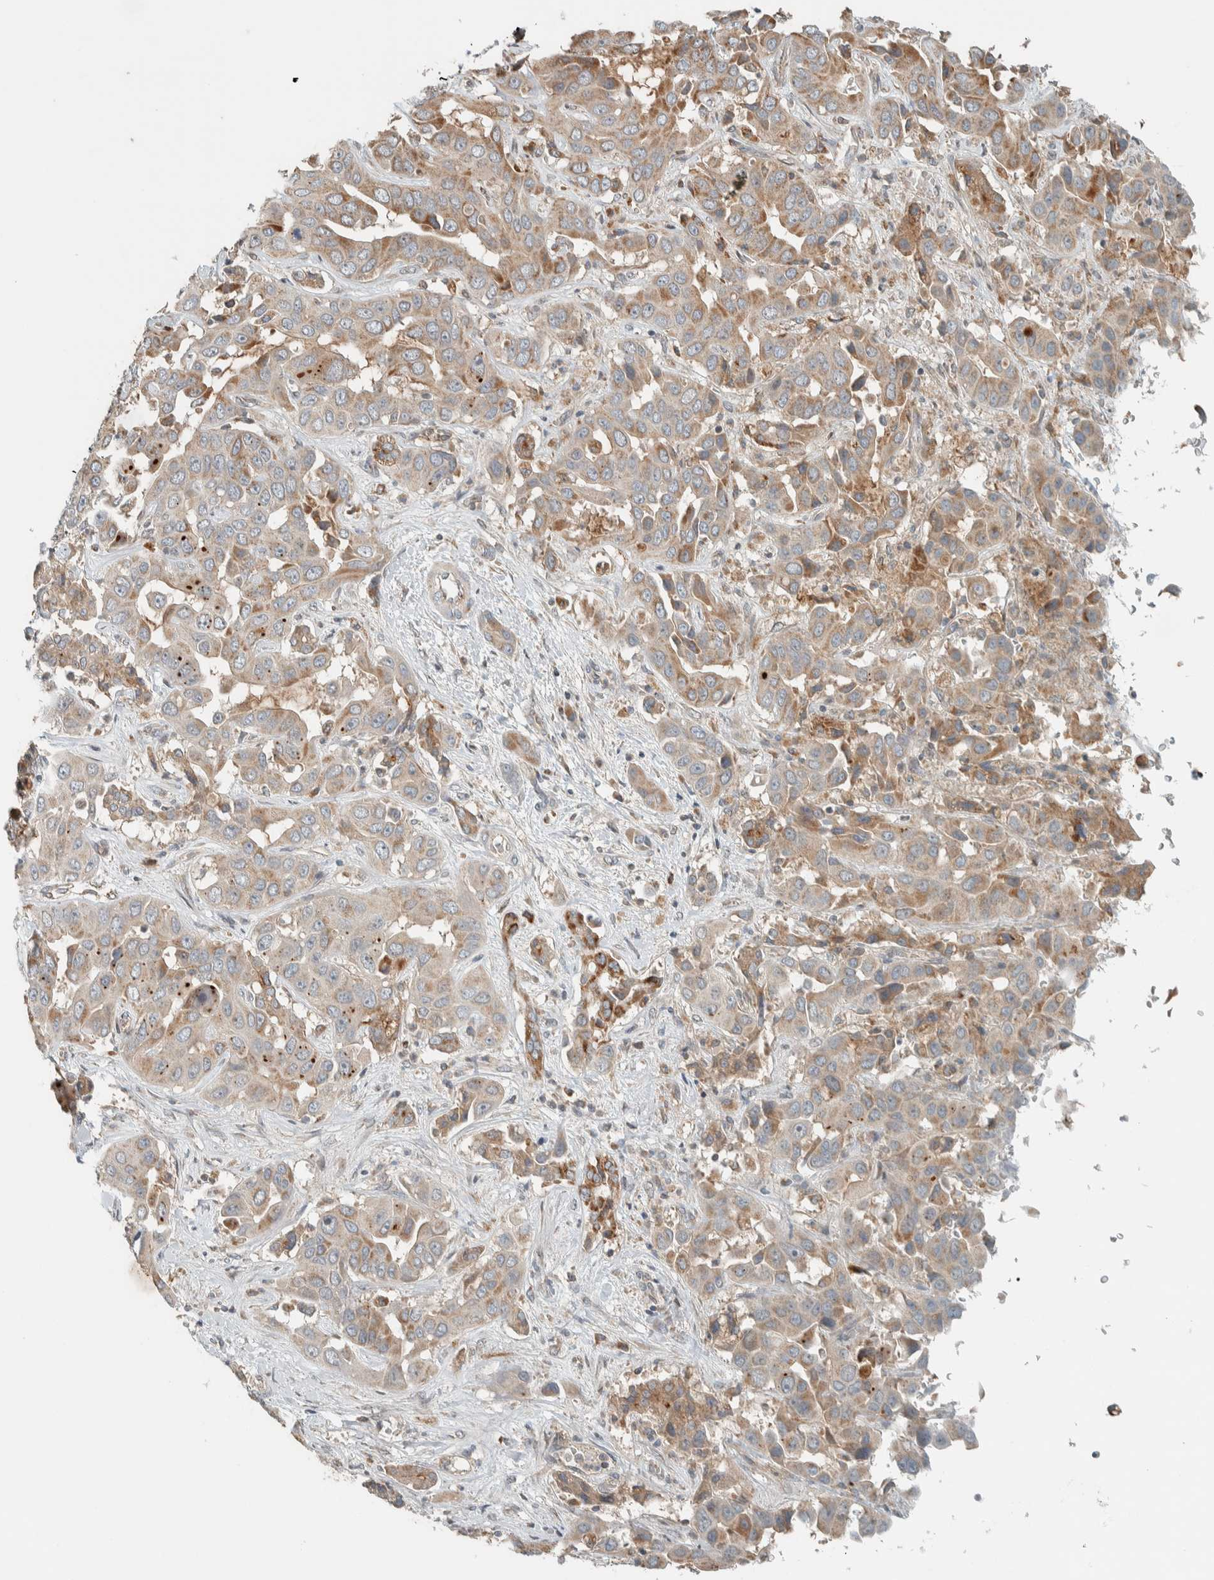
{"staining": {"intensity": "weak", "quantity": ">75%", "location": "cytoplasmic/membranous"}, "tissue": "liver cancer", "cell_type": "Tumor cells", "image_type": "cancer", "snomed": [{"axis": "morphology", "description": "Cholangiocarcinoma"}, {"axis": "topography", "description": "Liver"}], "caption": "Human liver cholangiocarcinoma stained with a brown dye demonstrates weak cytoplasmic/membranous positive expression in about >75% of tumor cells.", "gene": "NBR1", "patient": {"sex": "female", "age": 52}}